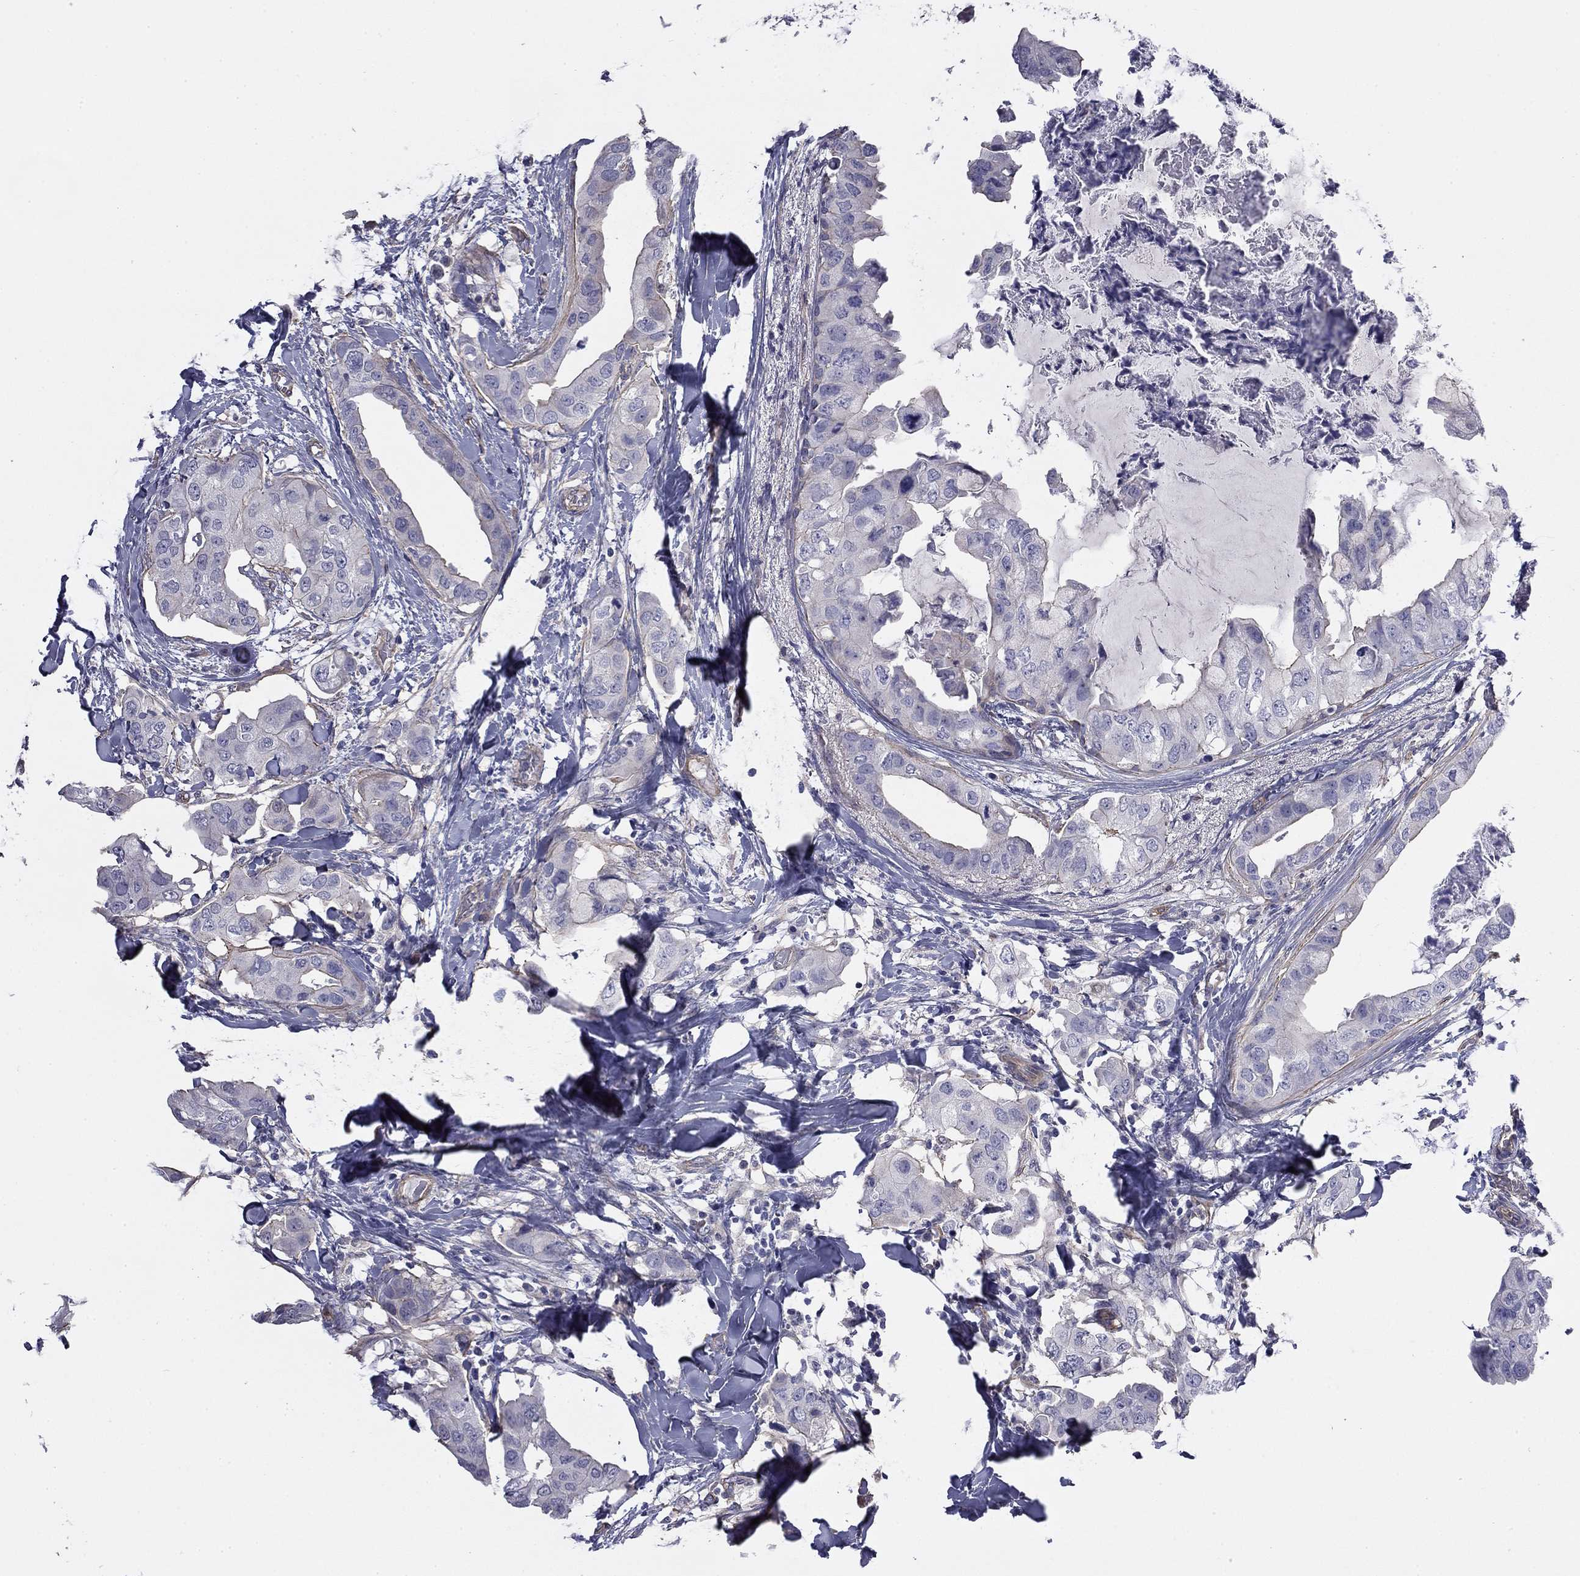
{"staining": {"intensity": "negative", "quantity": "none", "location": "none"}, "tissue": "breast cancer", "cell_type": "Tumor cells", "image_type": "cancer", "snomed": [{"axis": "morphology", "description": "Normal tissue, NOS"}, {"axis": "morphology", "description": "Duct carcinoma"}, {"axis": "topography", "description": "Breast"}], "caption": "Immunohistochemistry of breast intraductal carcinoma exhibits no staining in tumor cells. Nuclei are stained in blue.", "gene": "TCHH", "patient": {"sex": "female", "age": 40}}